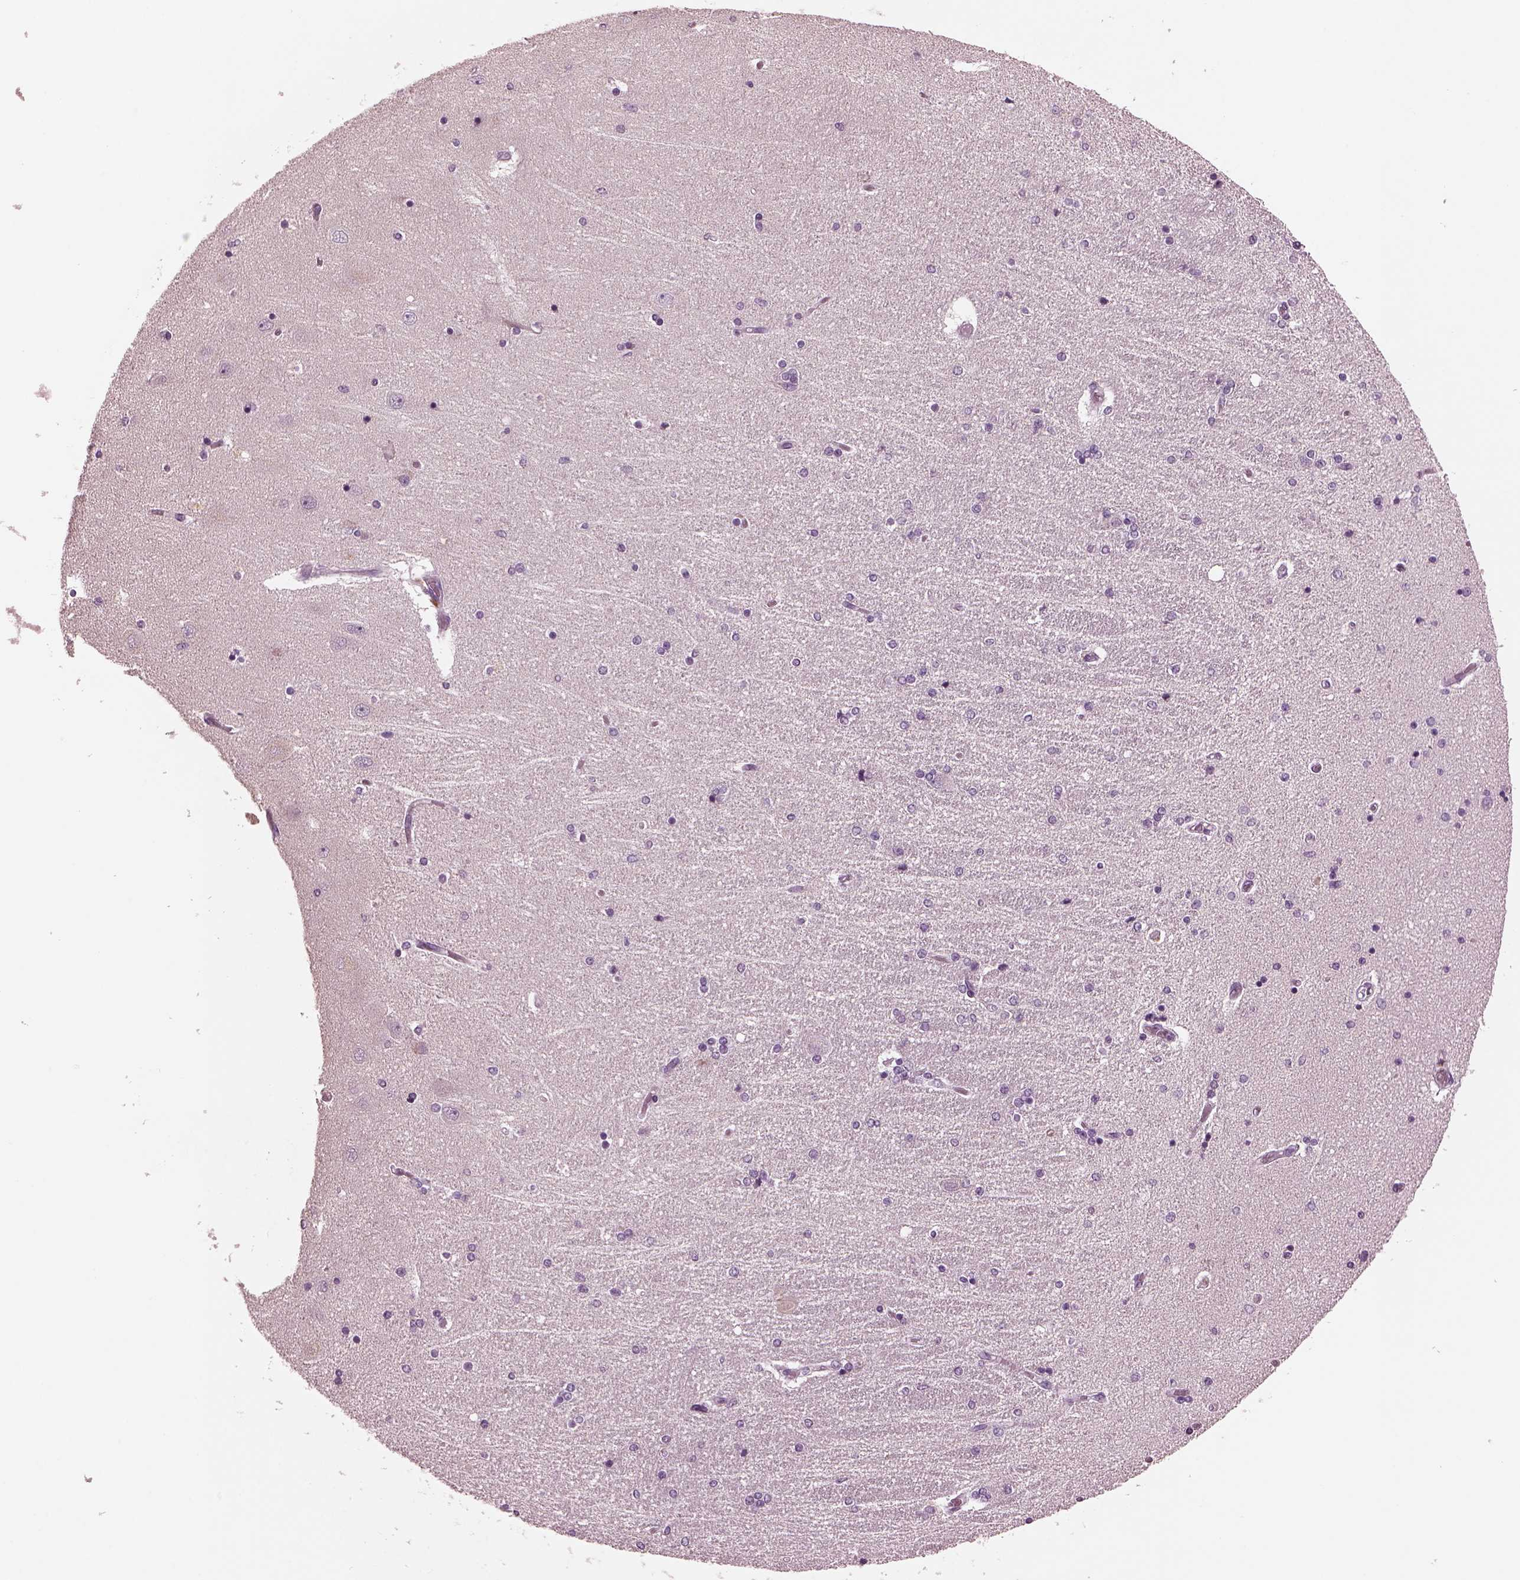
{"staining": {"intensity": "negative", "quantity": "none", "location": "none"}, "tissue": "hippocampus", "cell_type": "Glial cells", "image_type": "normal", "snomed": [{"axis": "morphology", "description": "Normal tissue, NOS"}, {"axis": "topography", "description": "Hippocampus"}], "caption": "A histopathology image of hippocampus stained for a protein reveals no brown staining in glial cells. The staining is performed using DAB brown chromogen with nuclei counter-stained in using hematoxylin.", "gene": "SLAMF8", "patient": {"sex": "female", "age": 54}}